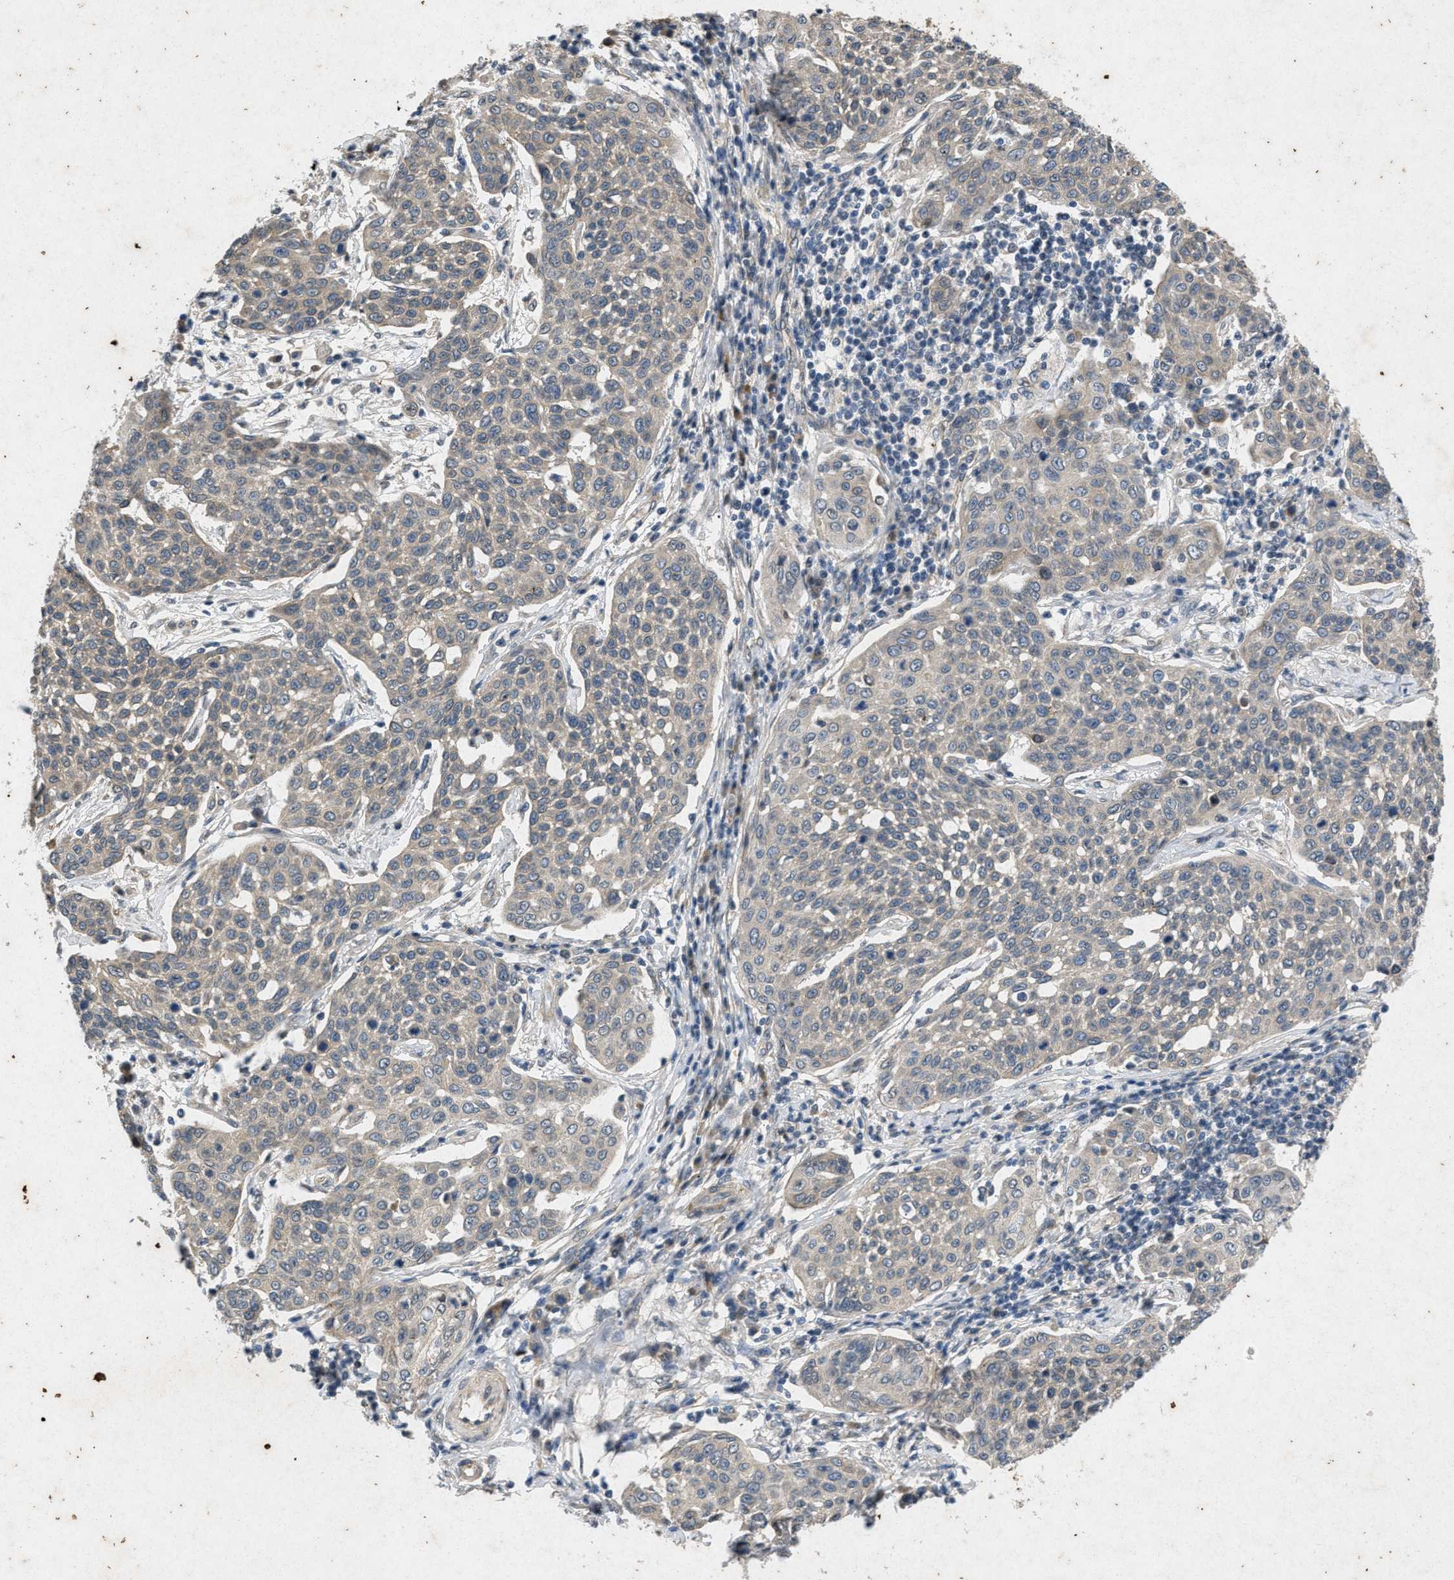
{"staining": {"intensity": "negative", "quantity": "none", "location": "none"}, "tissue": "cervical cancer", "cell_type": "Tumor cells", "image_type": "cancer", "snomed": [{"axis": "morphology", "description": "Squamous cell carcinoma, NOS"}, {"axis": "topography", "description": "Cervix"}], "caption": "Immunohistochemistry (IHC) micrograph of neoplastic tissue: cervical squamous cell carcinoma stained with DAB (3,3'-diaminobenzidine) displays no significant protein expression in tumor cells.", "gene": "PRKG2", "patient": {"sex": "female", "age": 34}}